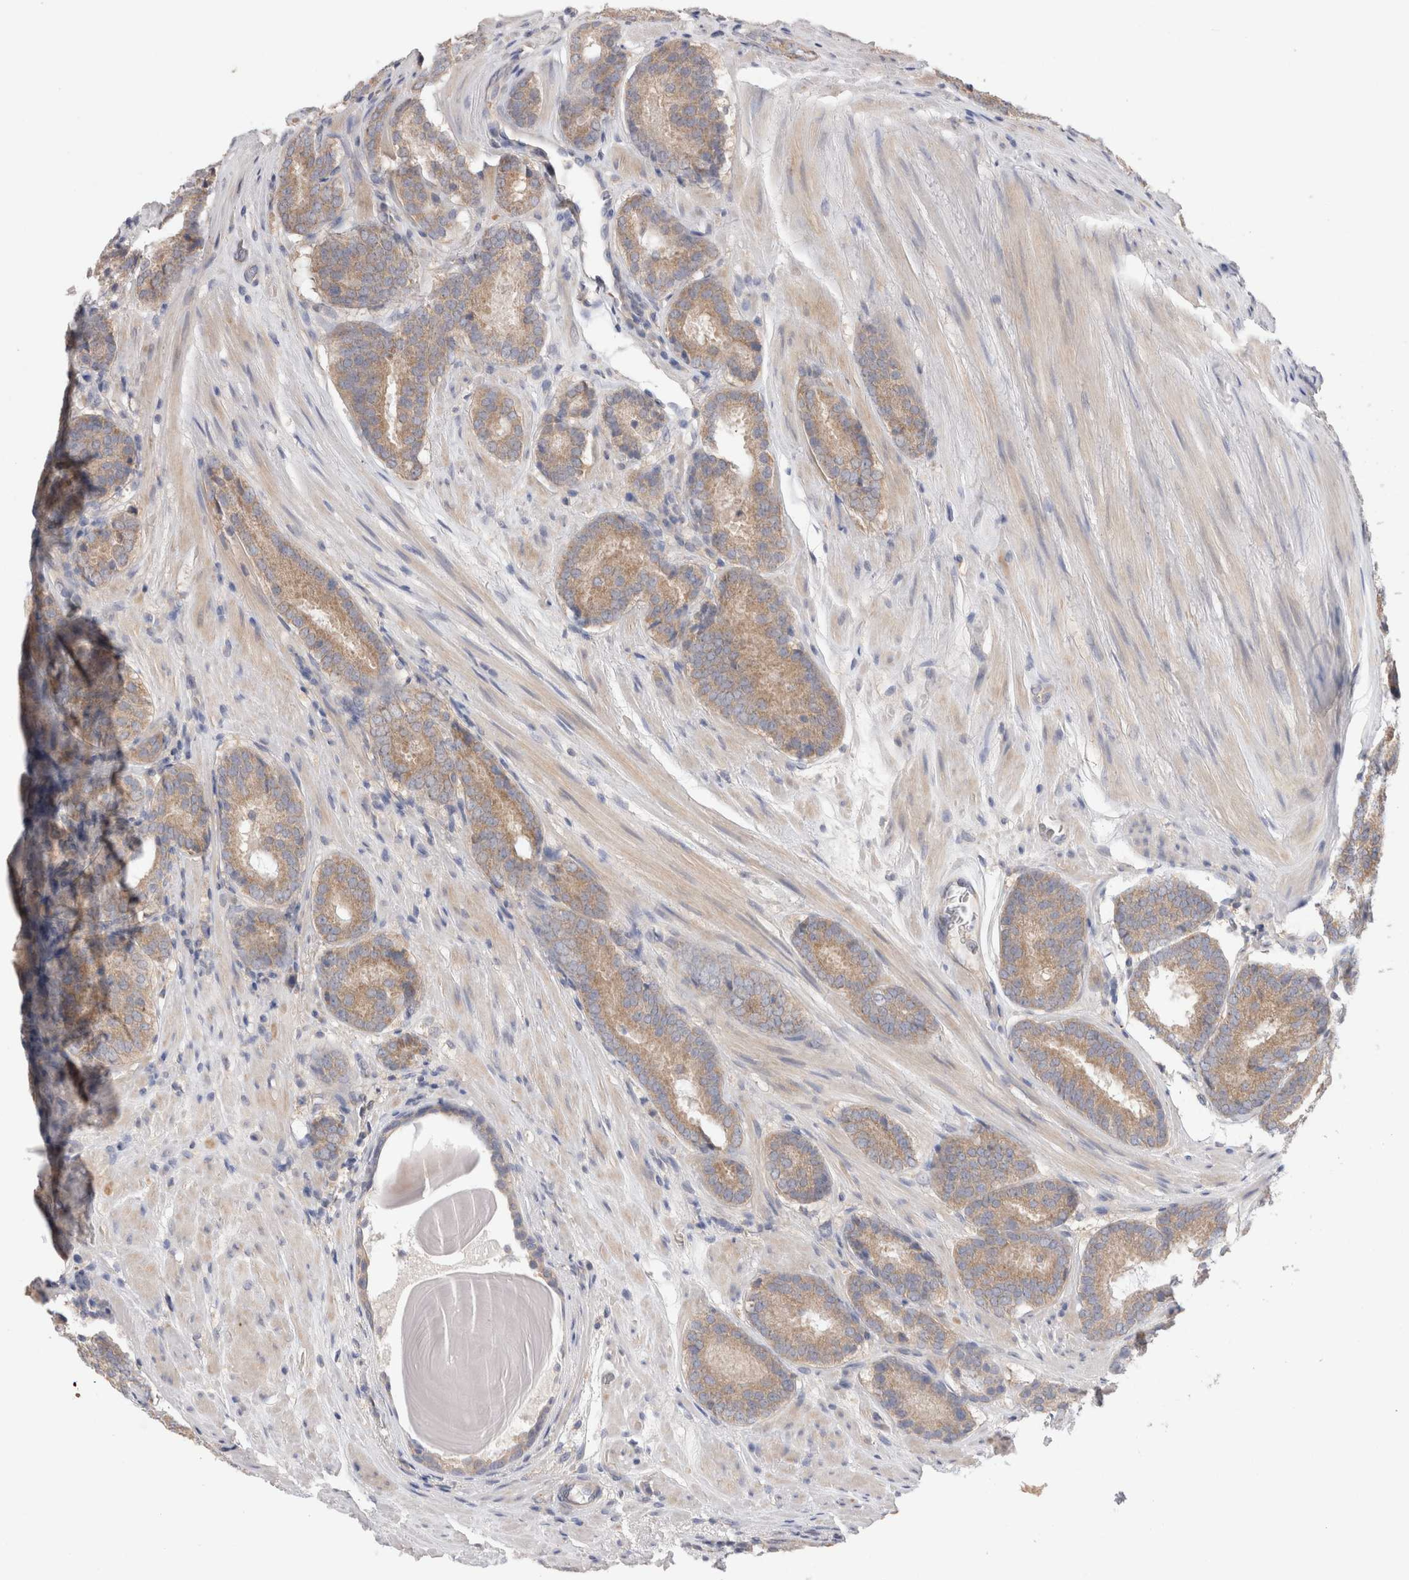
{"staining": {"intensity": "weak", "quantity": ">75%", "location": "cytoplasmic/membranous"}, "tissue": "prostate cancer", "cell_type": "Tumor cells", "image_type": "cancer", "snomed": [{"axis": "morphology", "description": "Adenocarcinoma, Low grade"}, {"axis": "topography", "description": "Prostate"}], "caption": "Immunohistochemical staining of prostate low-grade adenocarcinoma exhibits low levels of weak cytoplasmic/membranous protein staining in approximately >75% of tumor cells.", "gene": "IFT74", "patient": {"sex": "male", "age": 69}}